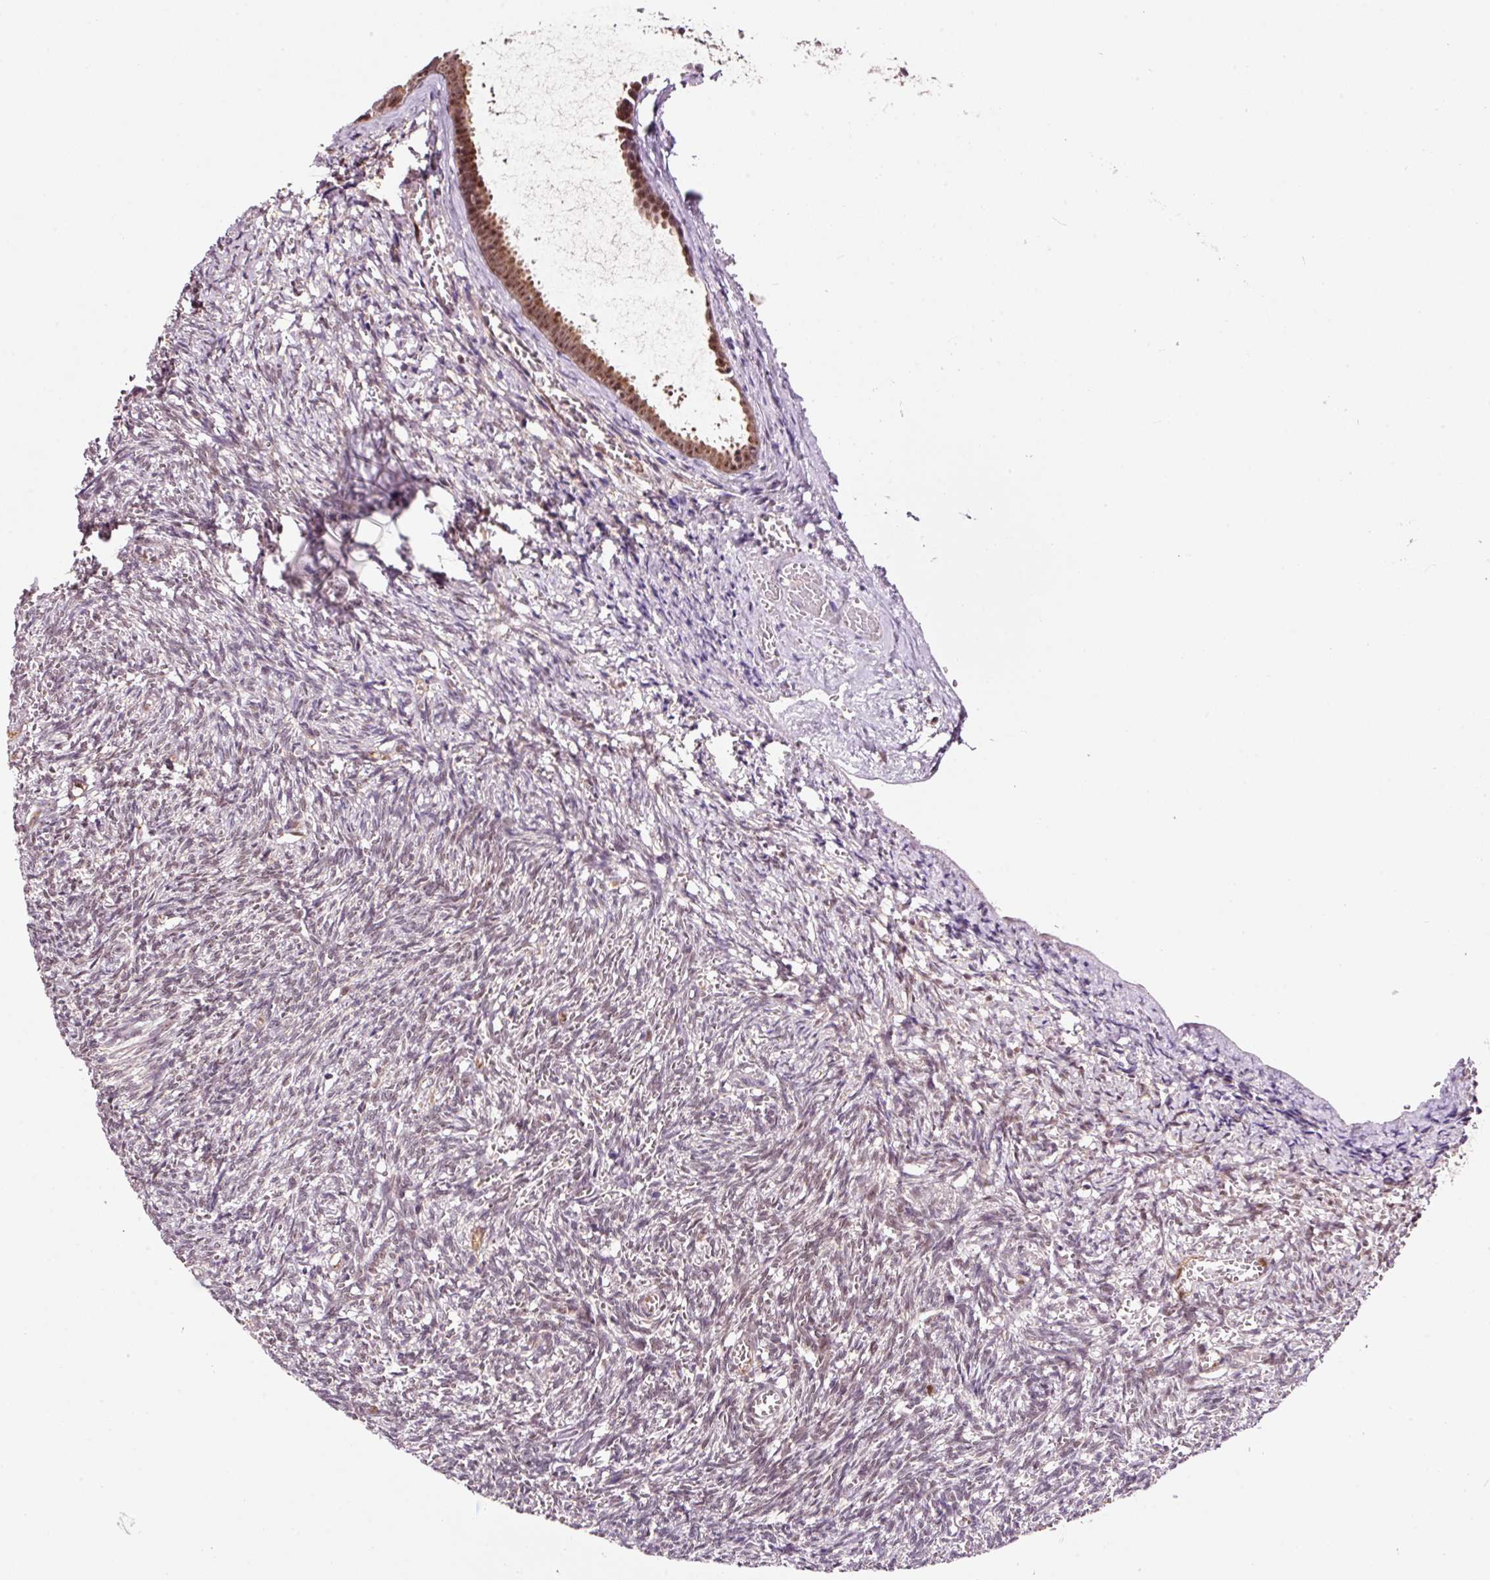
{"staining": {"intensity": "moderate", "quantity": "25%-75%", "location": "nuclear"}, "tissue": "ovary", "cell_type": "Ovarian stroma cells", "image_type": "normal", "snomed": [{"axis": "morphology", "description": "Normal tissue, NOS"}, {"axis": "topography", "description": "Ovary"}], "caption": "Protein staining by immunohistochemistry exhibits moderate nuclear positivity in approximately 25%-75% of ovarian stroma cells in normal ovary. Nuclei are stained in blue.", "gene": "RFC4", "patient": {"sex": "female", "age": 67}}